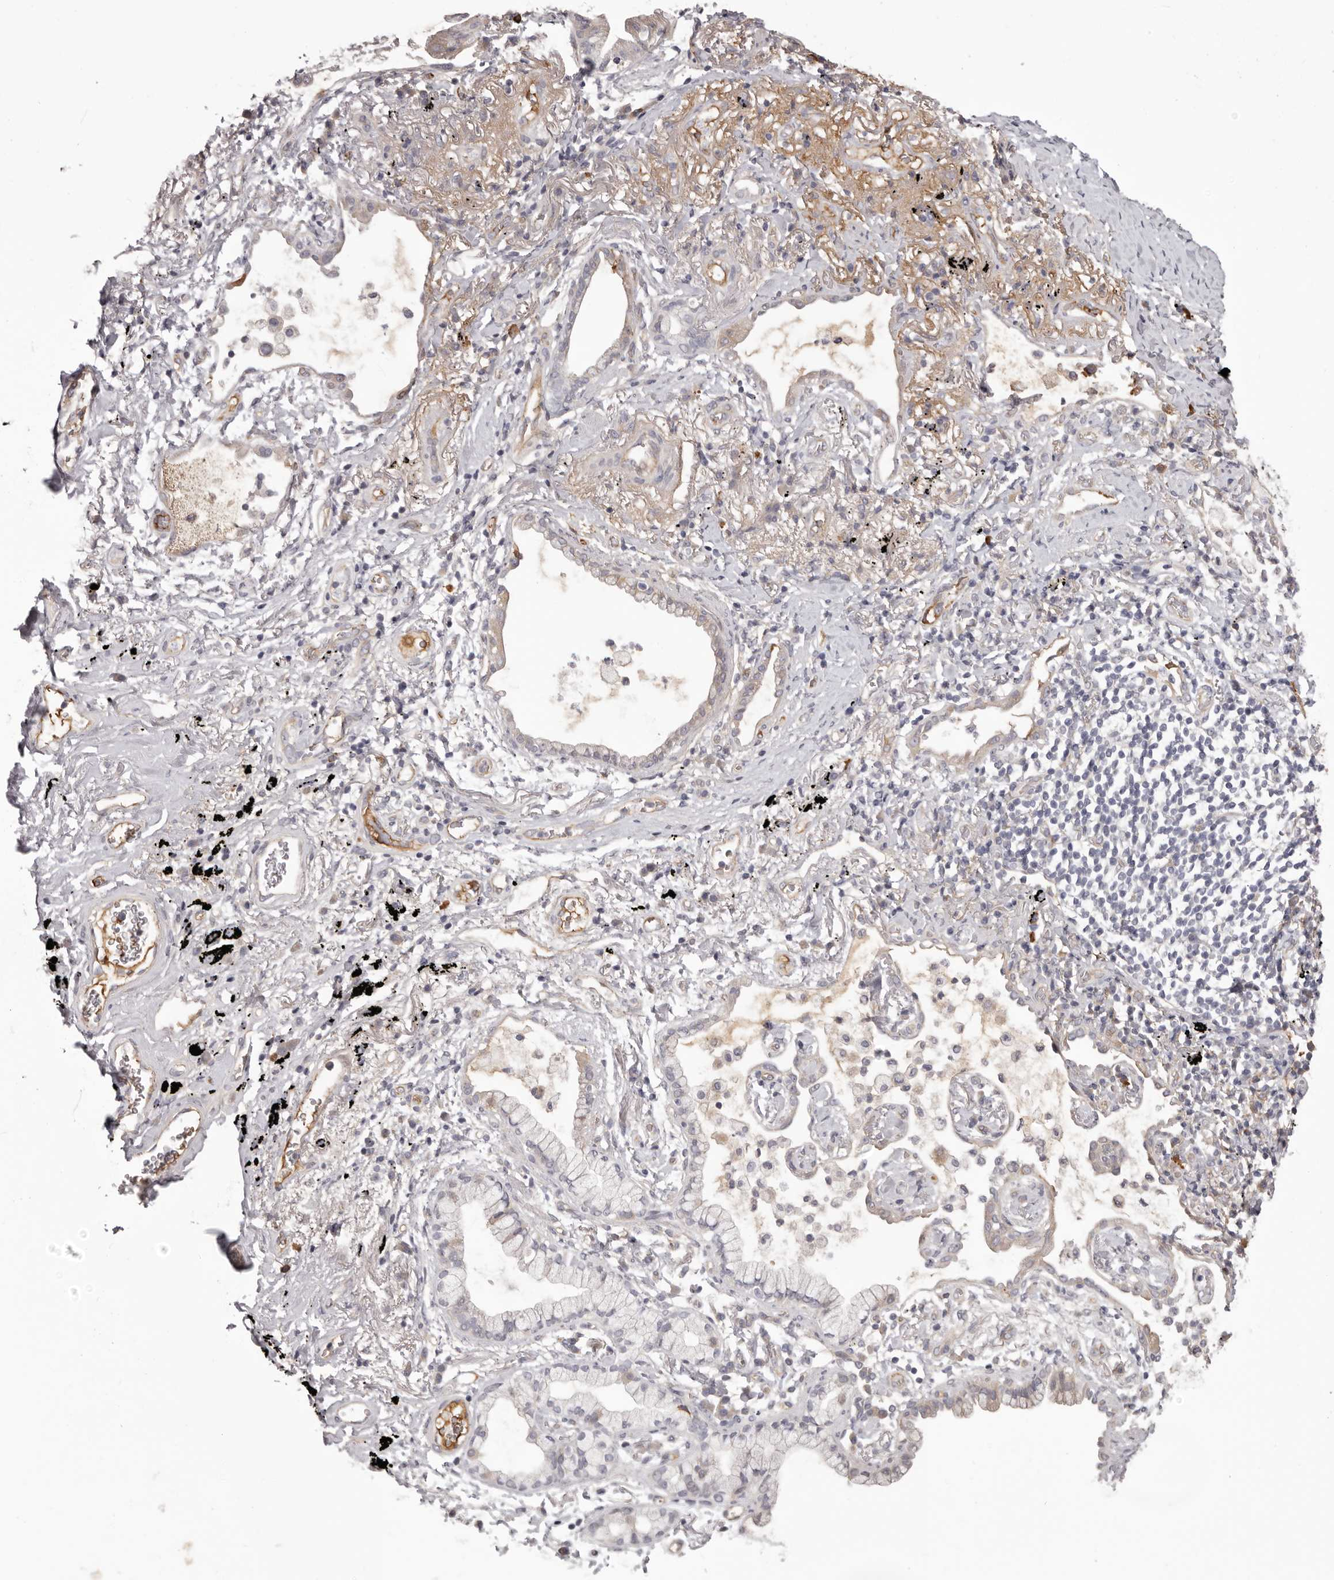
{"staining": {"intensity": "moderate", "quantity": "<25%", "location": "cytoplasmic/membranous"}, "tissue": "lung cancer", "cell_type": "Tumor cells", "image_type": "cancer", "snomed": [{"axis": "morphology", "description": "Adenocarcinoma, NOS"}, {"axis": "topography", "description": "Lung"}], "caption": "This micrograph shows immunohistochemistry staining of lung cancer (adenocarcinoma), with low moderate cytoplasmic/membranous positivity in about <25% of tumor cells.", "gene": "OTUD3", "patient": {"sex": "female", "age": 70}}